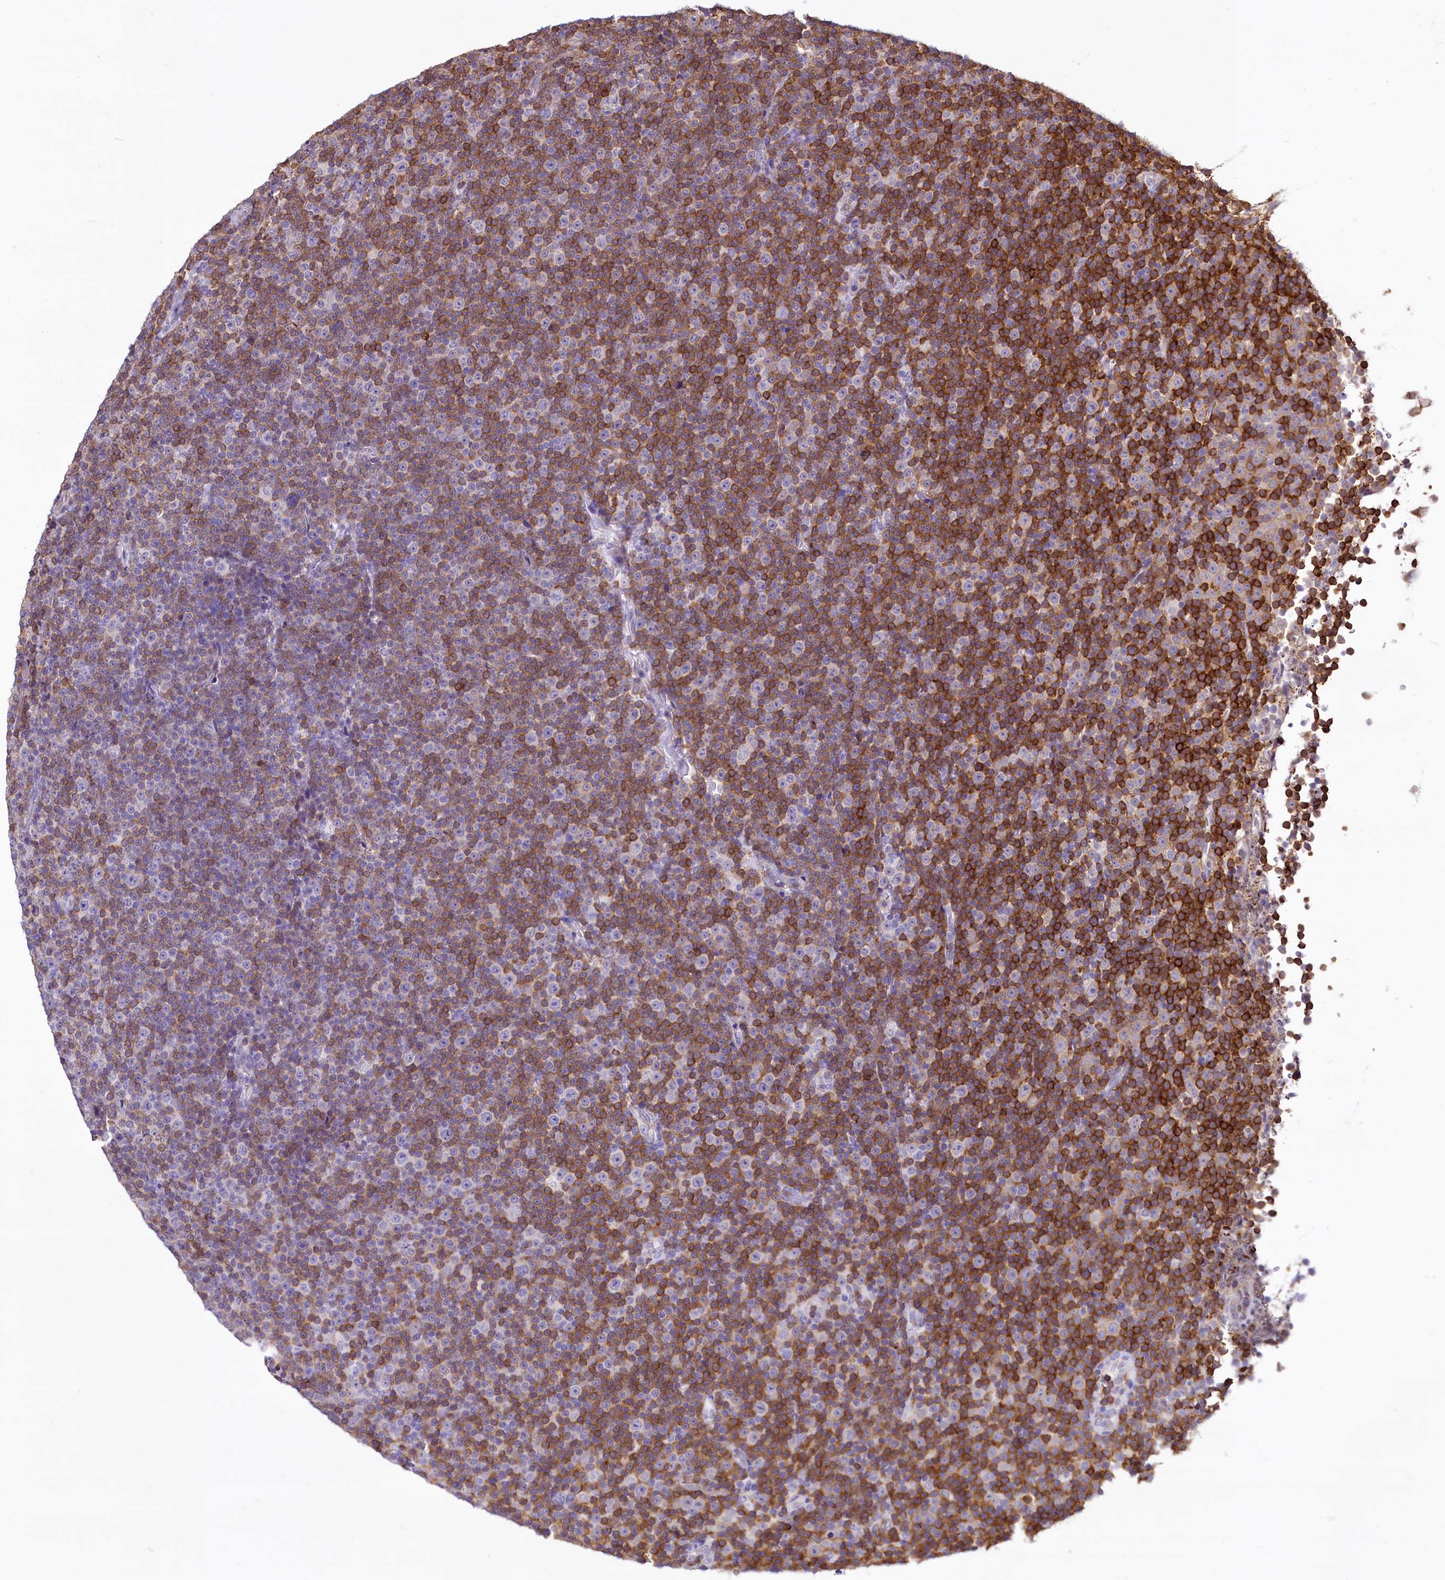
{"staining": {"intensity": "negative", "quantity": "none", "location": "none"}, "tissue": "lymphoma", "cell_type": "Tumor cells", "image_type": "cancer", "snomed": [{"axis": "morphology", "description": "Malignant lymphoma, non-Hodgkin's type, Low grade"}, {"axis": "topography", "description": "Lymph node"}], "caption": "An immunohistochemistry photomicrograph of low-grade malignant lymphoma, non-Hodgkin's type is shown. There is no staining in tumor cells of low-grade malignant lymphoma, non-Hodgkin's type.", "gene": "BANK1", "patient": {"sex": "female", "age": 67}}